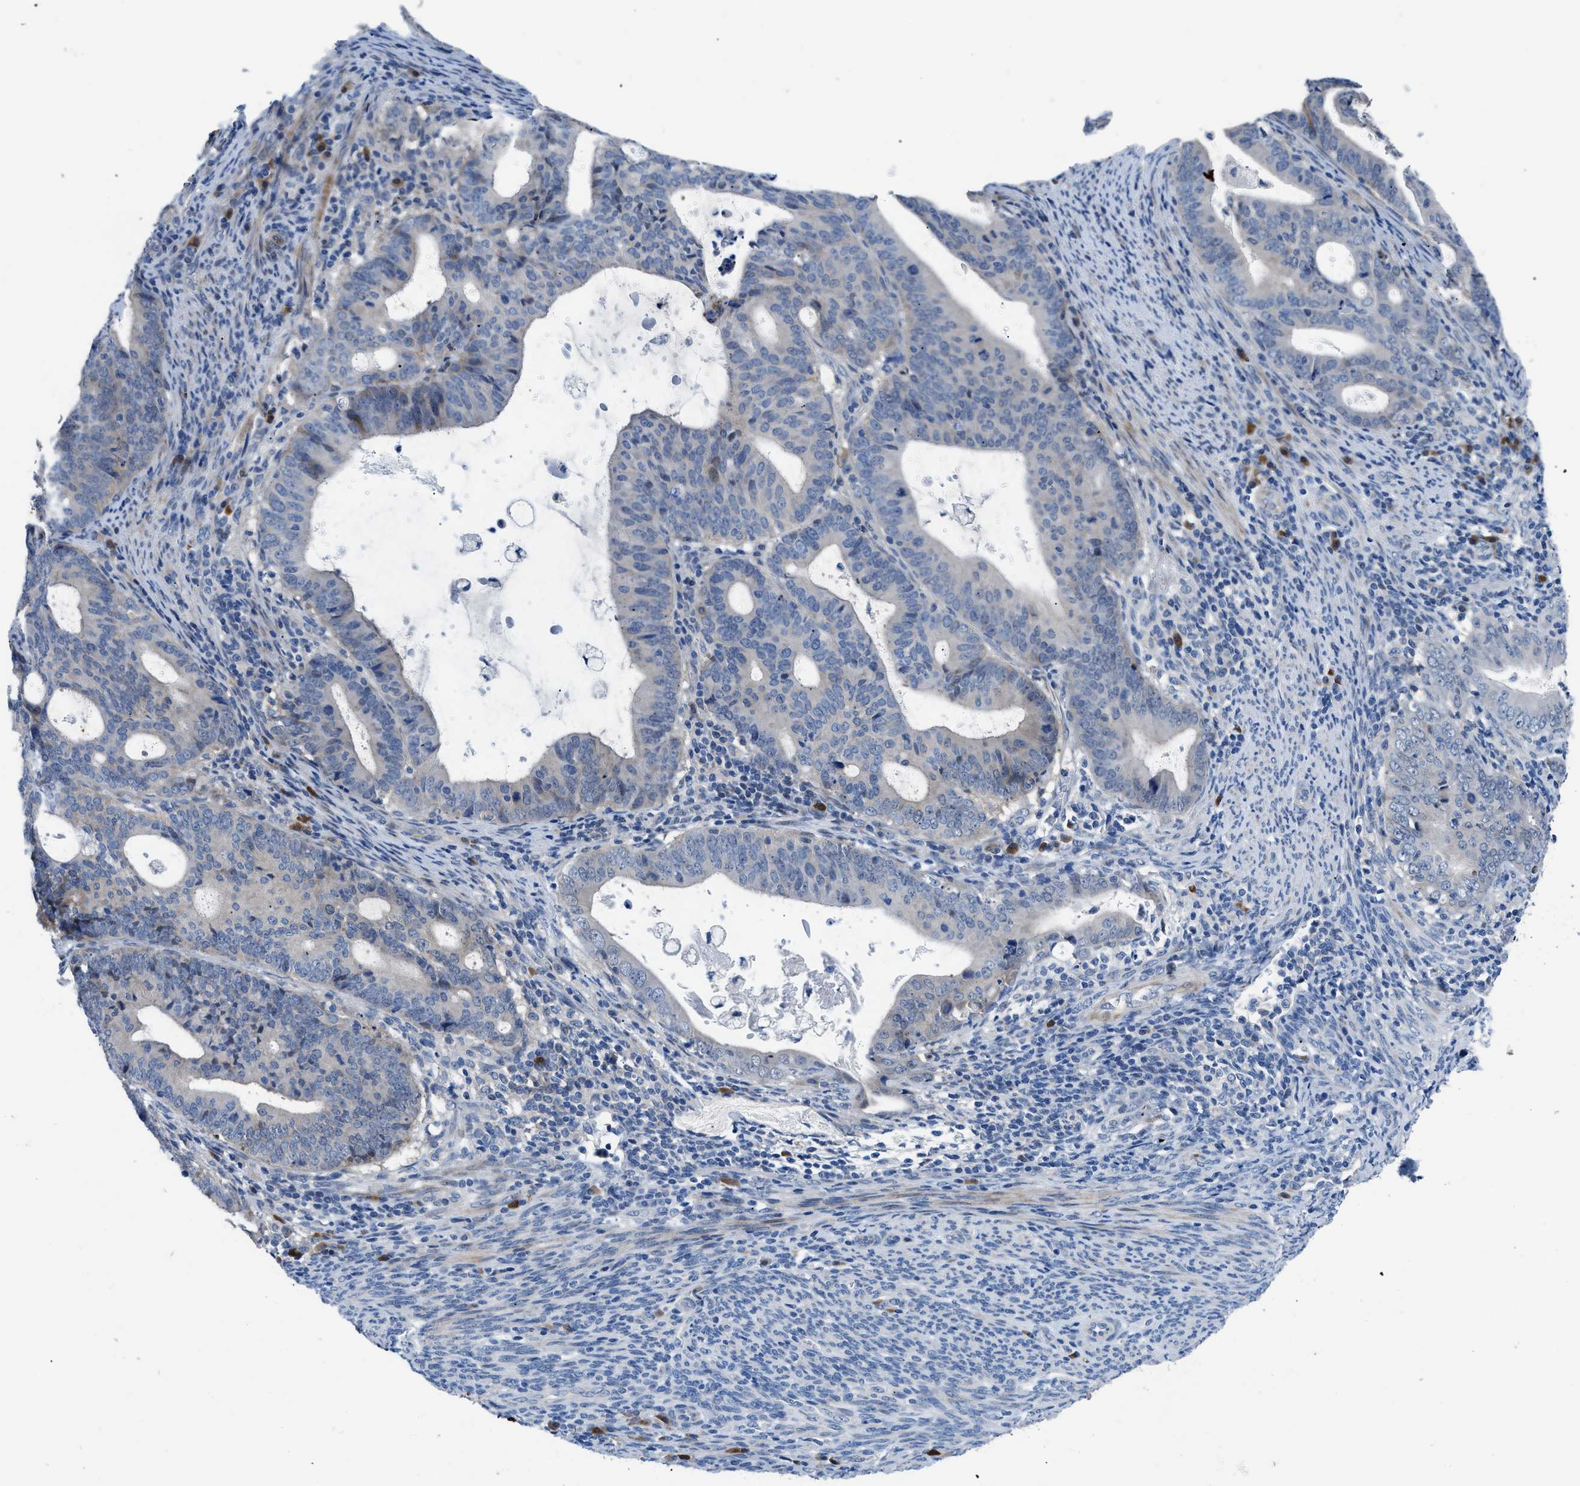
{"staining": {"intensity": "negative", "quantity": "none", "location": "none"}, "tissue": "endometrial cancer", "cell_type": "Tumor cells", "image_type": "cancer", "snomed": [{"axis": "morphology", "description": "Adenocarcinoma, NOS"}, {"axis": "topography", "description": "Uterus"}], "caption": "High magnification brightfield microscopy of endometrial cancer stained with DAB (brown) and counterstained with hematoxylin (blue): tumor cells show no significant staining. Nuclei are stained in blue.", "gene": "UAP1", "patient": {"sex": "female", "age": 83}}